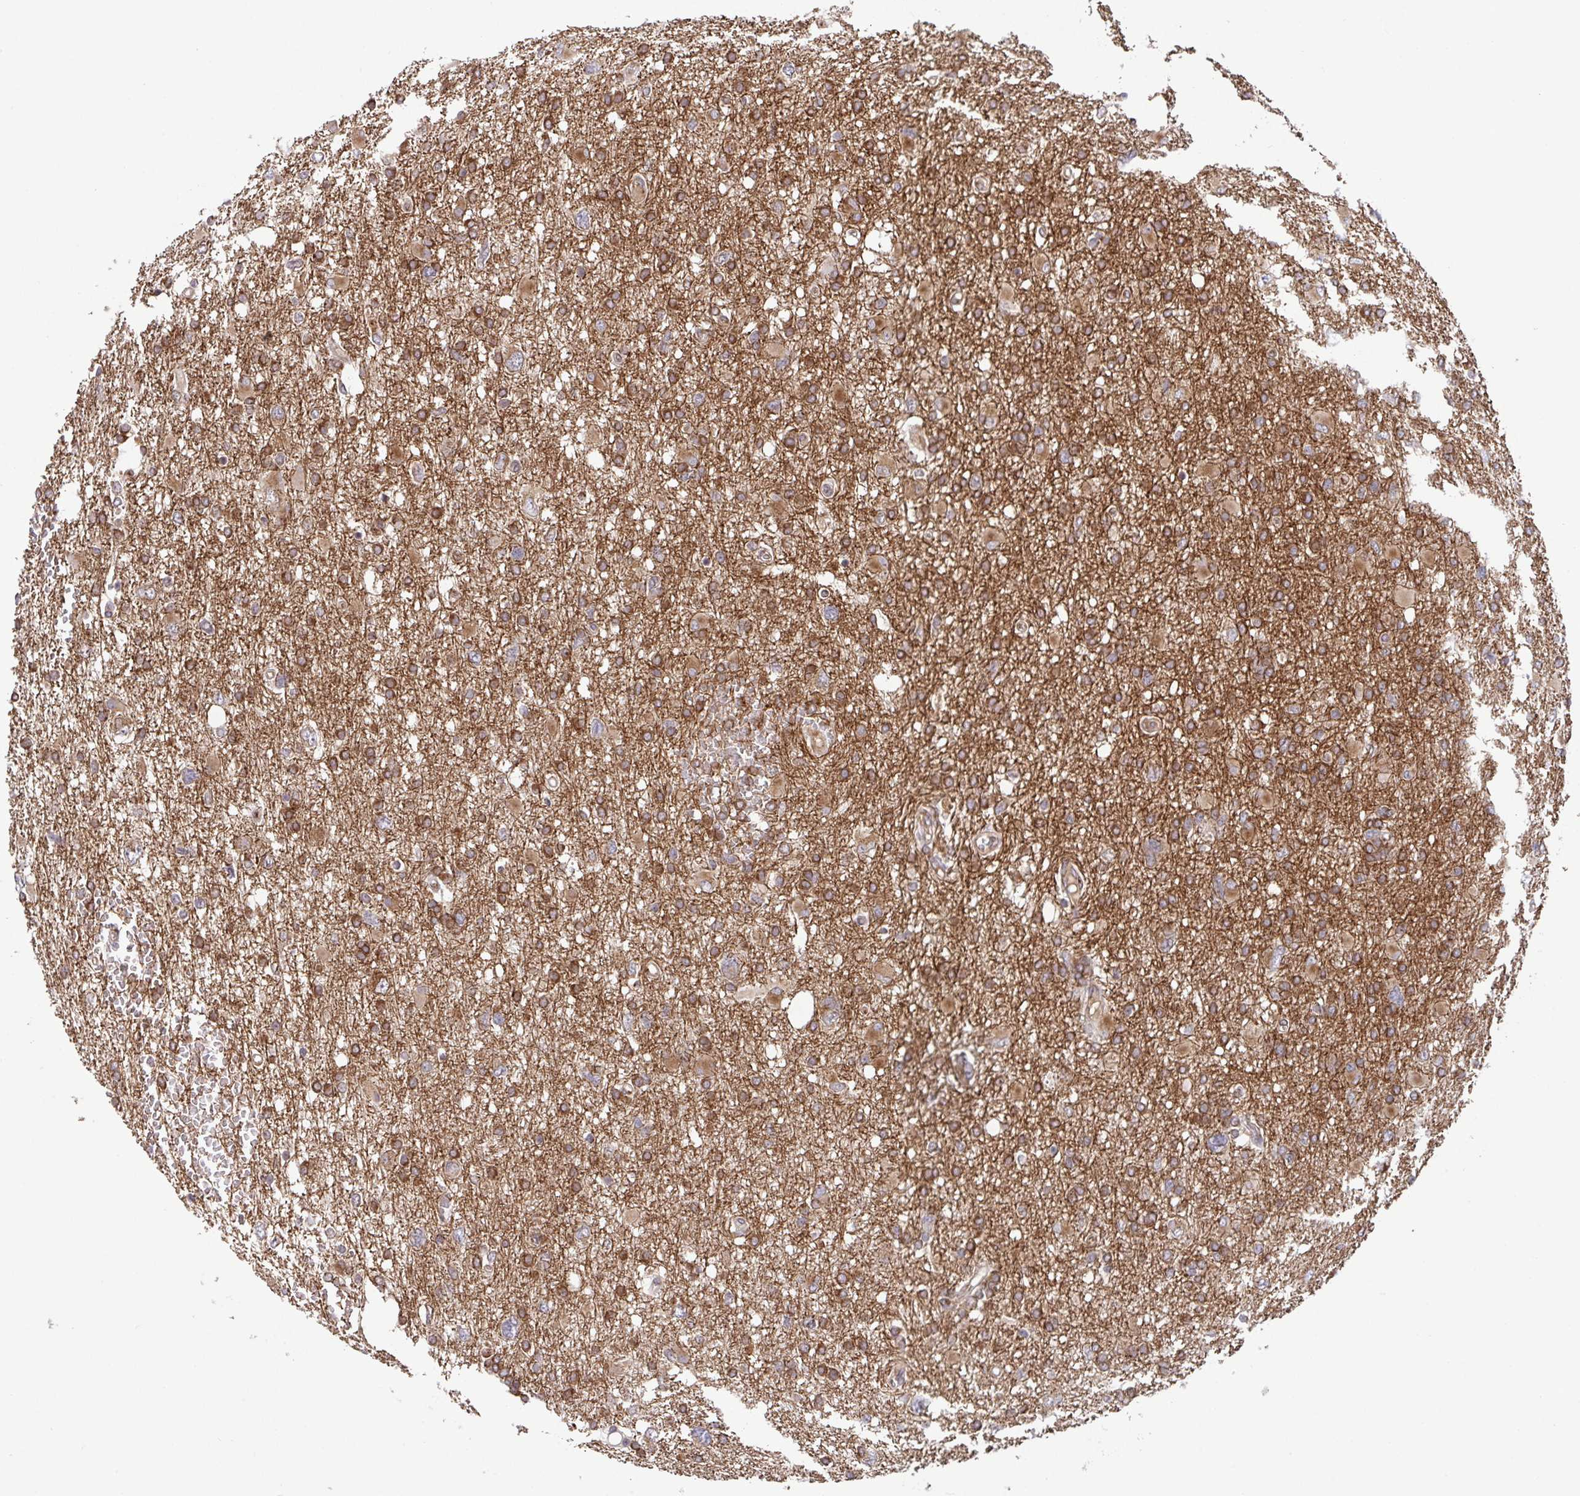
{"staining": {"intensity": "moderate", "quantity": ">75%", "location": "cytoplasmic/membranous"}, "tissue": "glioma", "cell_type": "Tumor cells", "image_type": "cancer", "snomed": [{"axis": "morphology", "description": "Glioma, malignant, High grade"}, {"axis": "topography", "description": "Brain"}], "caption": "Malignant high-grade glioma was stained to show a protein in brown. There is medium levels of moderate cytoplasmic/membranous staining in about >75% of tumor cells.", "gene": "ATP5MJ", "patient": {"sex": "male", "age": 61}}